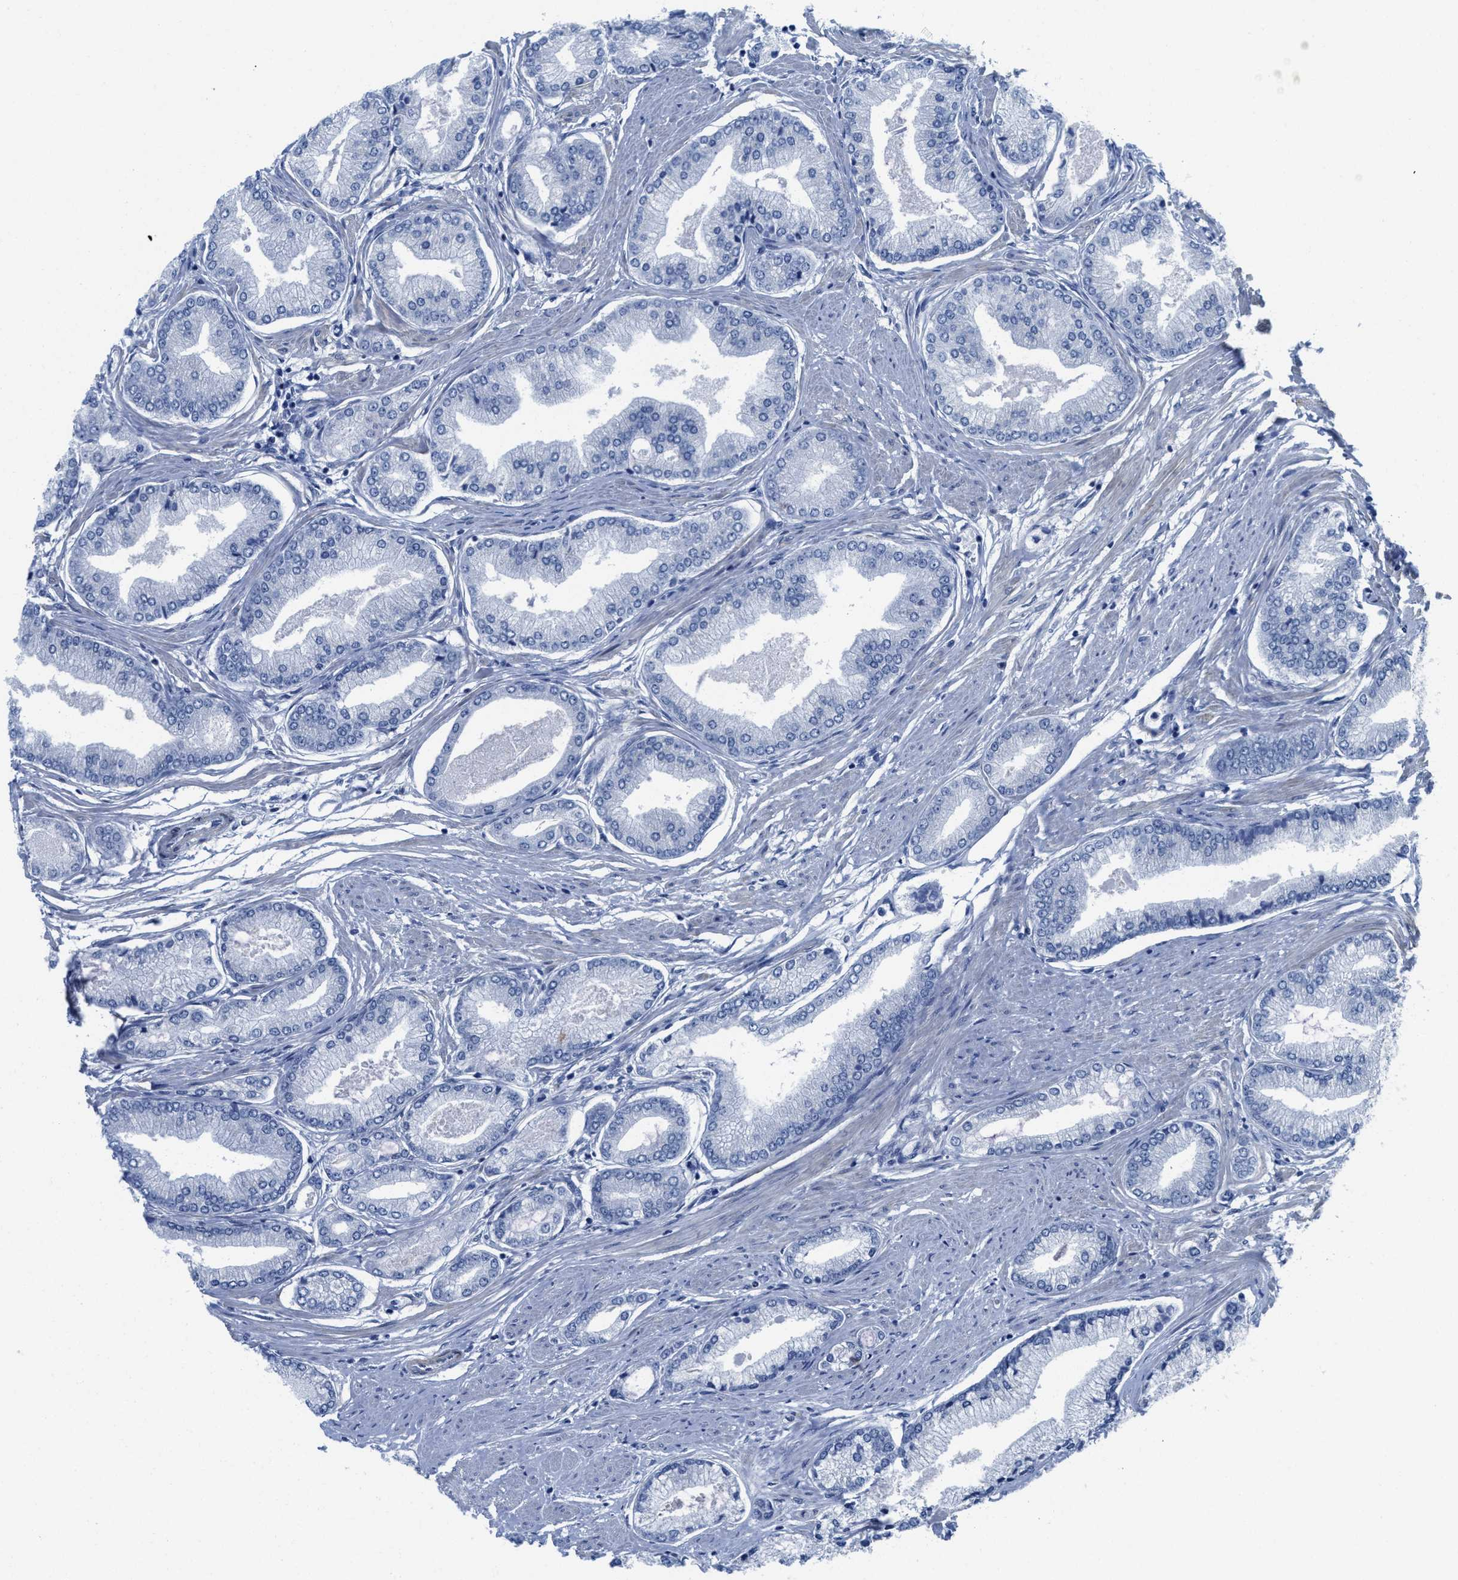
{"staining": {"intensity": "negative", "quantity": "none", "location": "none"}, "tissue": "prostate cancer", "cell_type": "Tumor cells", "image_type": "cancer", "snomed": [{"axis": "morphology", "description": "Adenocarcinoma, High grade"}, {"axis": "topography", "description": "Prostate"}], "caption": "Prostate cancer was stained to show a protein in brown. There is no significant staining in tumor cells. The staining is performed using DAB brown chromogen with nuclei counter-stained in using hematoxylin.", "gene": "TUB", "patient": {"sex": "male", "age": 61}}